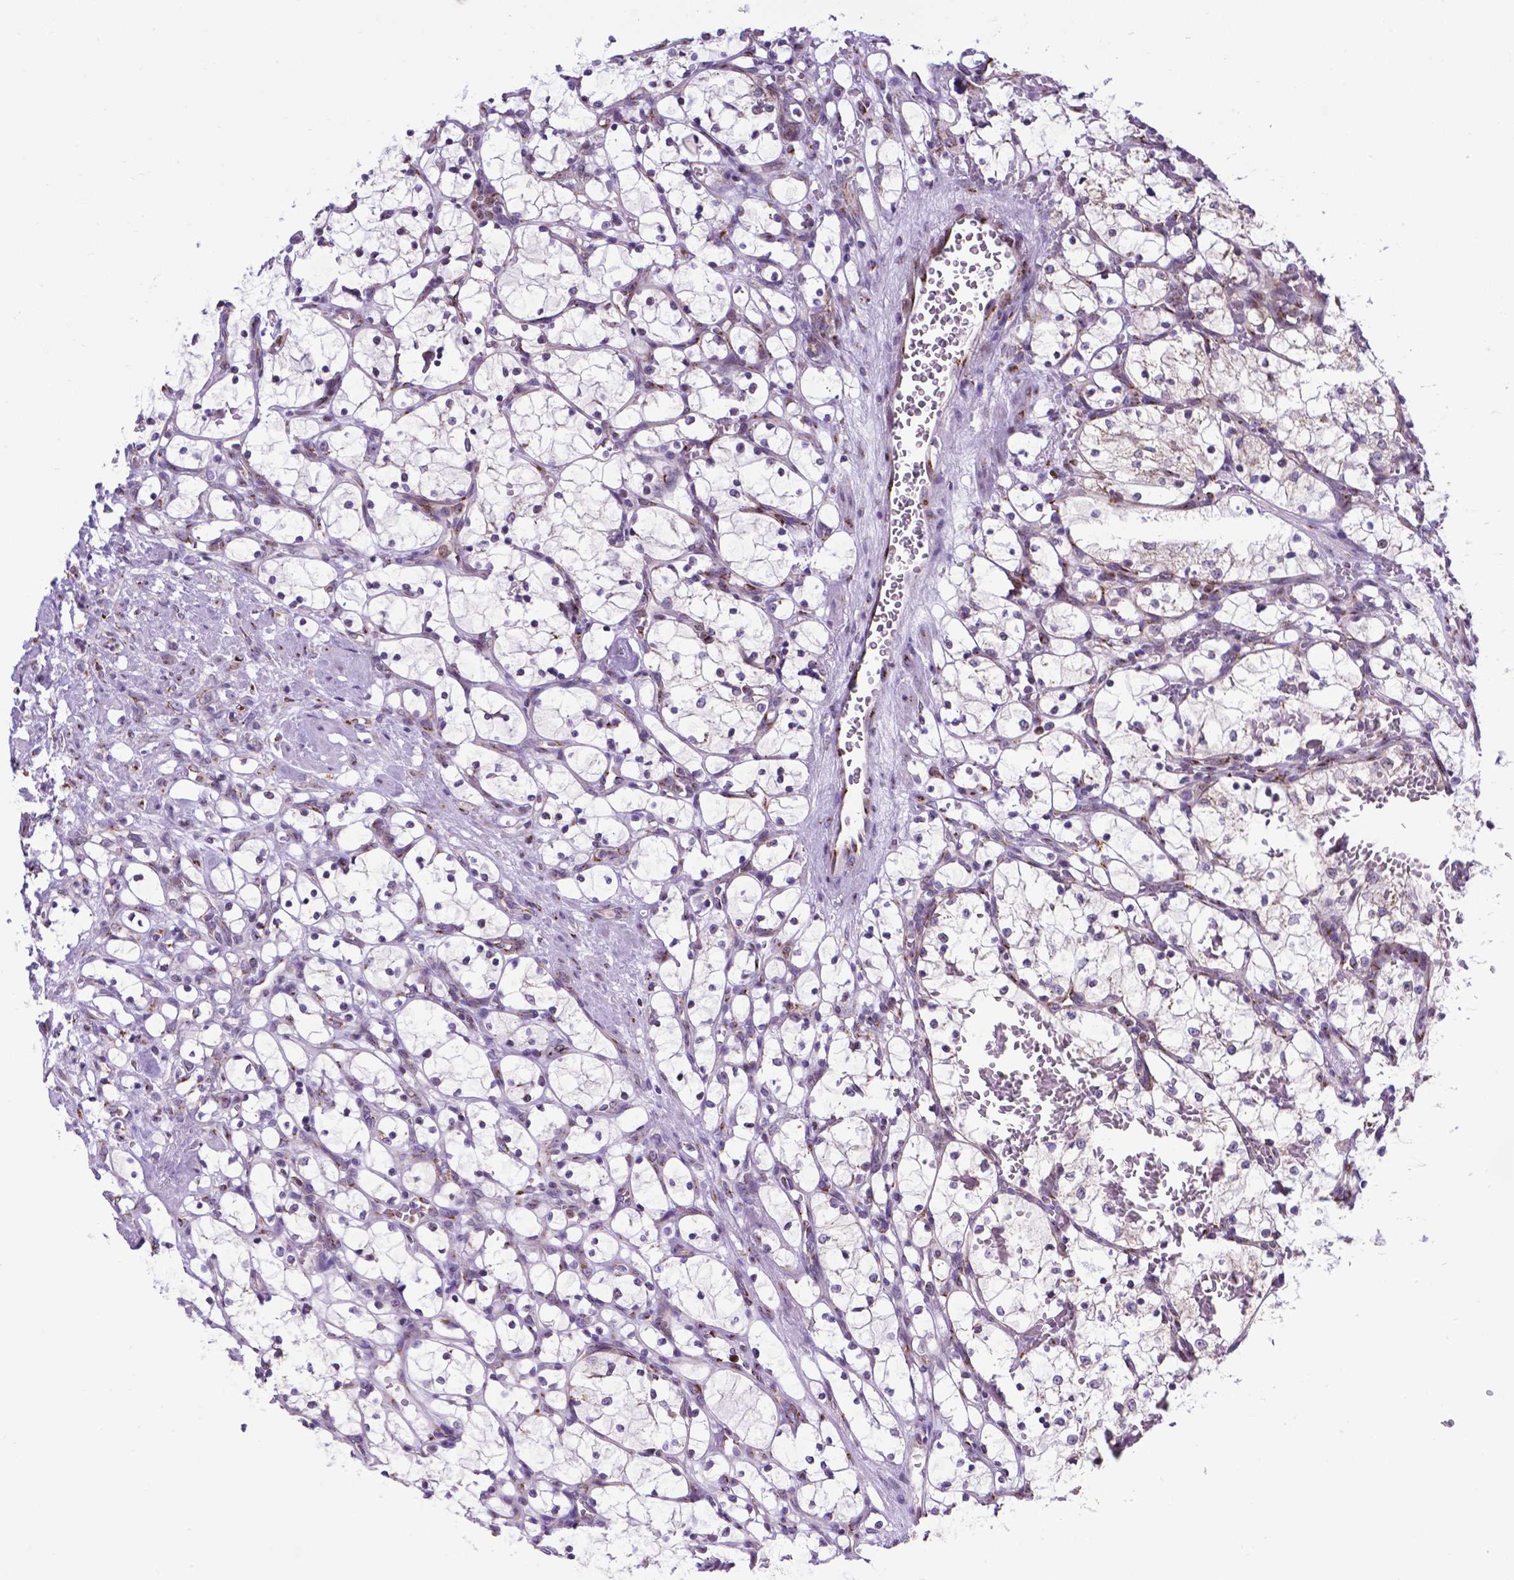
{"staining": {"intensity": "negative", "quantity": "none", "location": "none"}, "tissue": "renal cancer", "cell_type": "Tumor cells", "image_type": "cancer", "snomed": [{"axis": "morphology", "description": "Adenocarcinoma, NOS"}, {"axis": "topography", "description": "Kidney"}], "caption": "DAB immunohistochemical staining of renal adenocarcinoma exhibits no significant staining in tumor cells.", "gene": "MRPL10", "patient": {"sex": "female", "age": 69}}